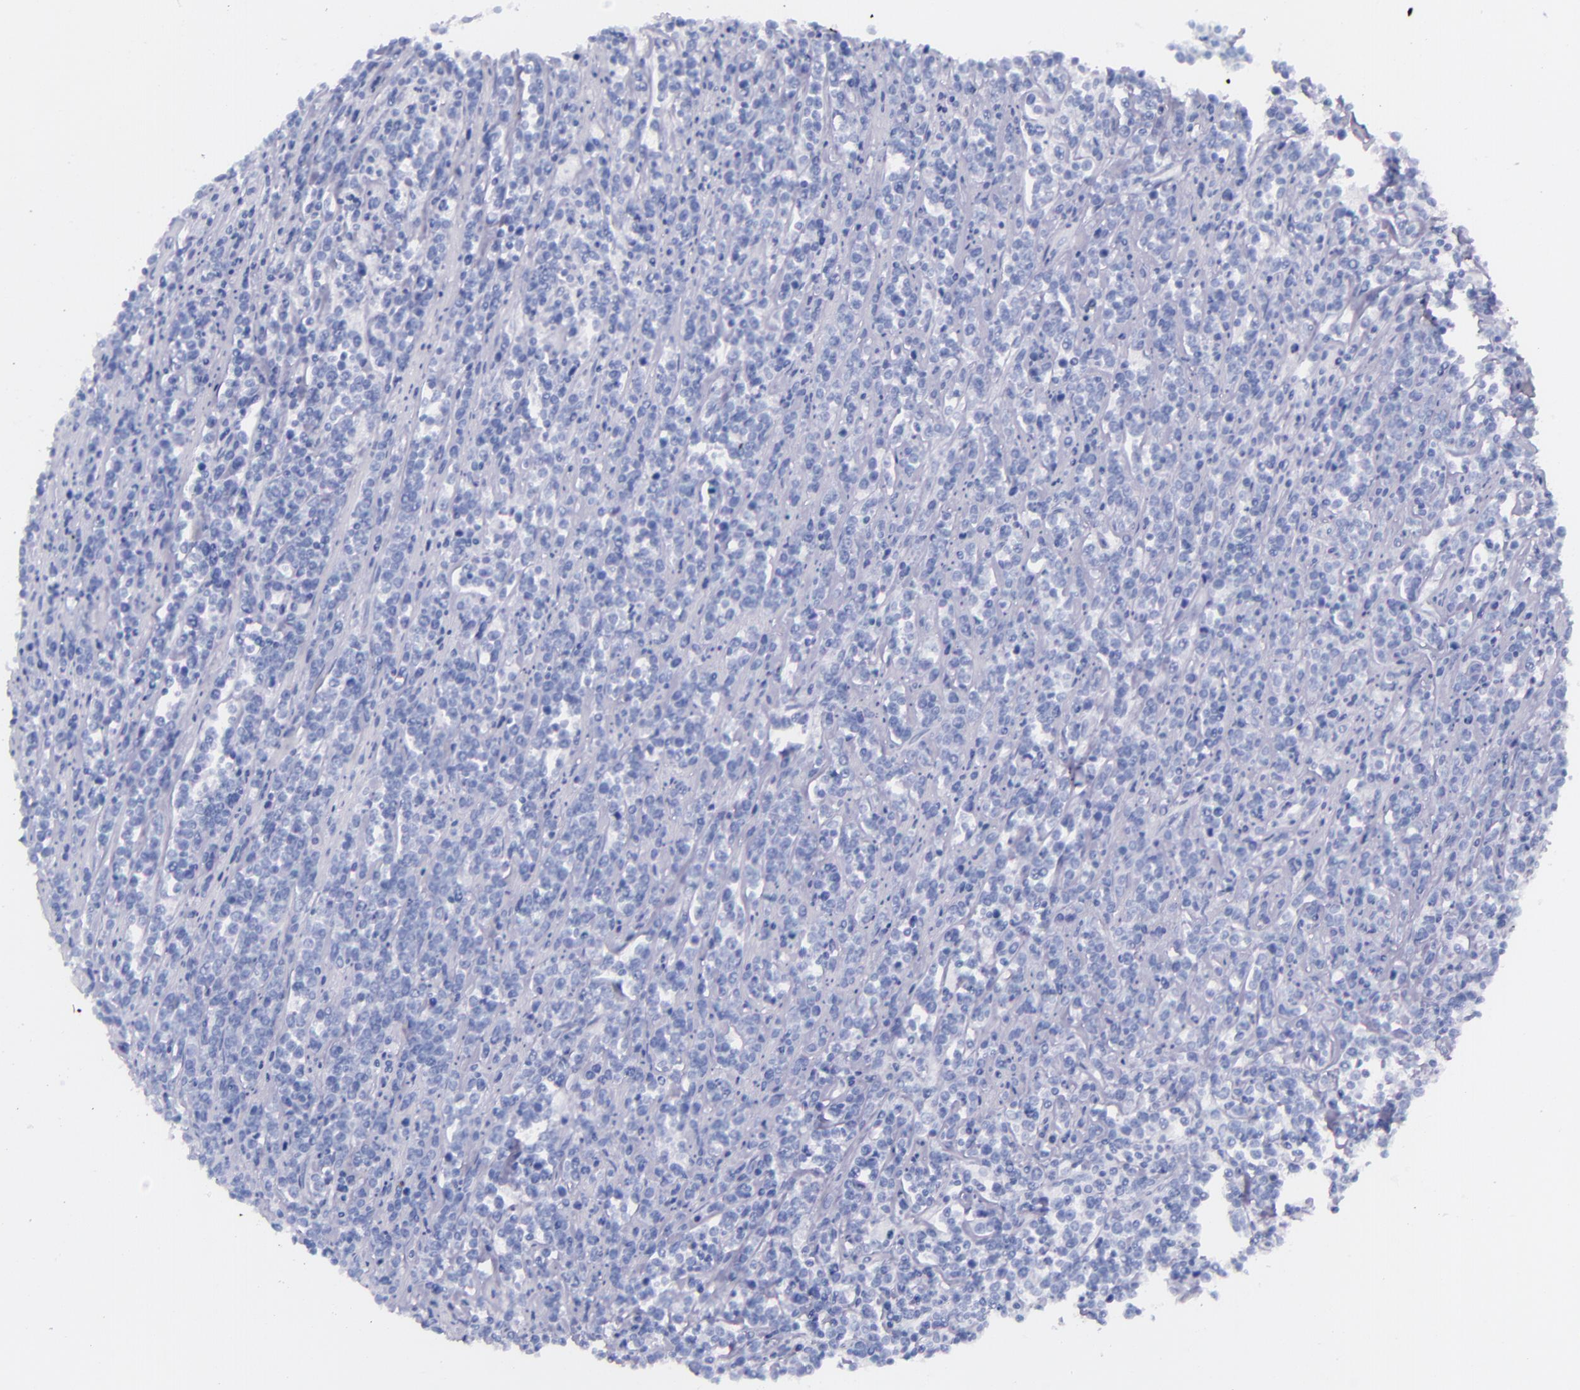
{"staining": {"intensity": "negative", "quantity": "none", "location": "none"}, "tissue": "lymphoma", "cell_type": "Tumor cells", "image_type": "cancer", "snomed": [{"axis": "morphology", "description": "Malignant lymphoma, non-Hodgkin's type, High grade"}, {"axis": "topography", "description": "Small intestine"}, {"axis": "topography", "description": "Colon"}], "caption": "Tumor cells are negative for brown protein staining in malignant lymphoma, non-Hodgkin's type (high-grade). (DAB IHC with hematoxylin counter stain).", "gene": "SFTPA2", "patient": {"sex": "male", "age": 8}}